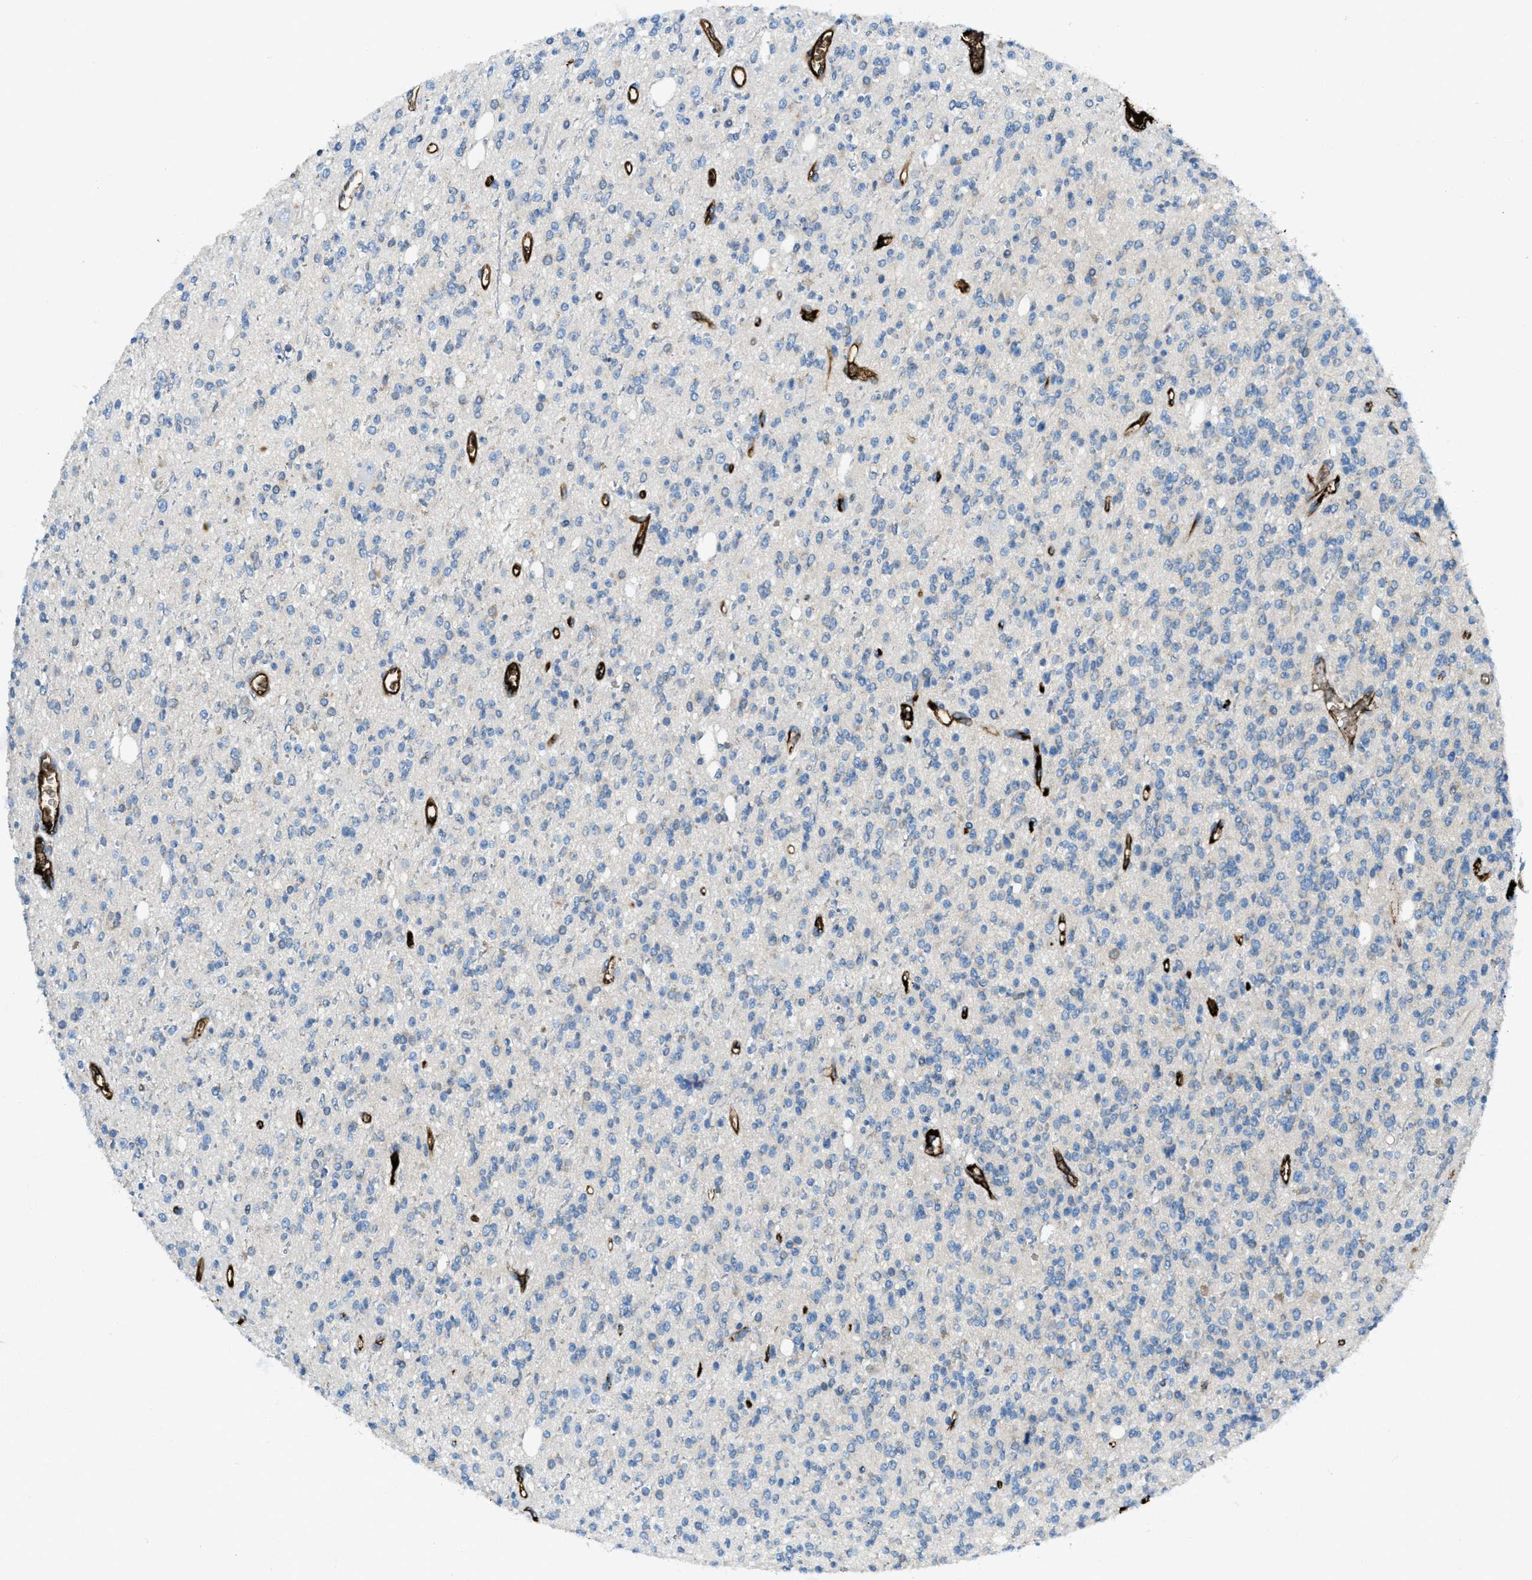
{"staining": {"intensity": "negative", "quantity": "none", "location": "none"}, "tissue": "glioma", "cell_type": "Tumor cells", "image_type": "cancer", "snomed": [{"axis": "morphology", "description": "Glioma, malignant, High grade"}, {"axis": "topography", "description": "Brain"}], "caption": "Glioma was stained to show a protein in brown. There is no significant positivity in tumor cells.", "gene": "TRIM59", "patient": {"sex": "male", "age": 34}}